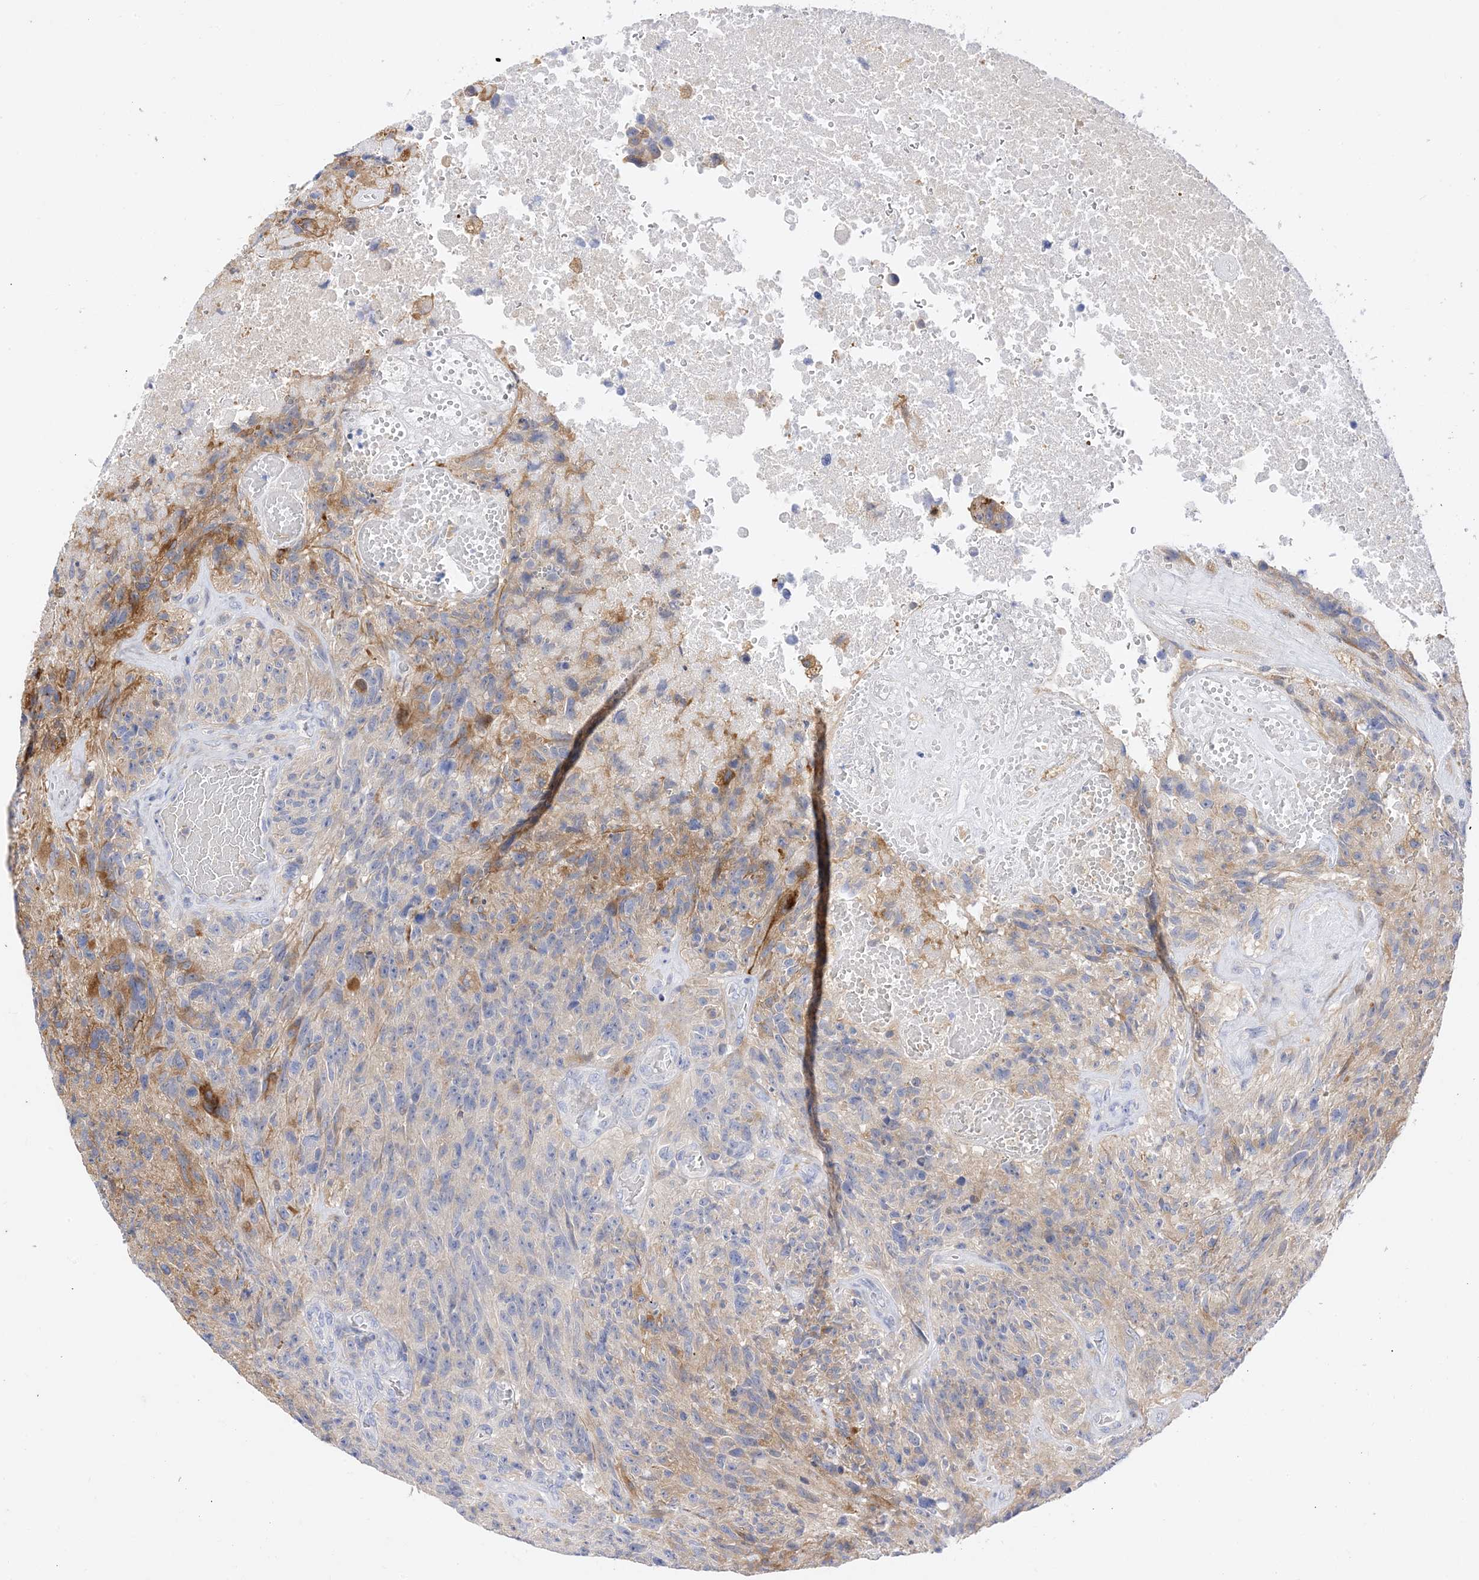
{"staining": {"intensity": "moderate", "quantity": "<25%", "location": "cytoplasmic/membranous"}, "tissue": "glioma", "cell_type": "Tumor cells", "image_type": "cancer", "snomed": [{"axis": "morphology", "description": "Glioma, malignant, High grade"}, {"axis": "topography", "description": "Brain"}], "caption": "About <25% of tumor cells in human malignant high-grade glioma exhibit moderate cytoplasmic/membranous protein expression as visualized by brown immunohistochemical staining.", "gene": "ARV1", "patient": {"sex": "male", "age": 69}}